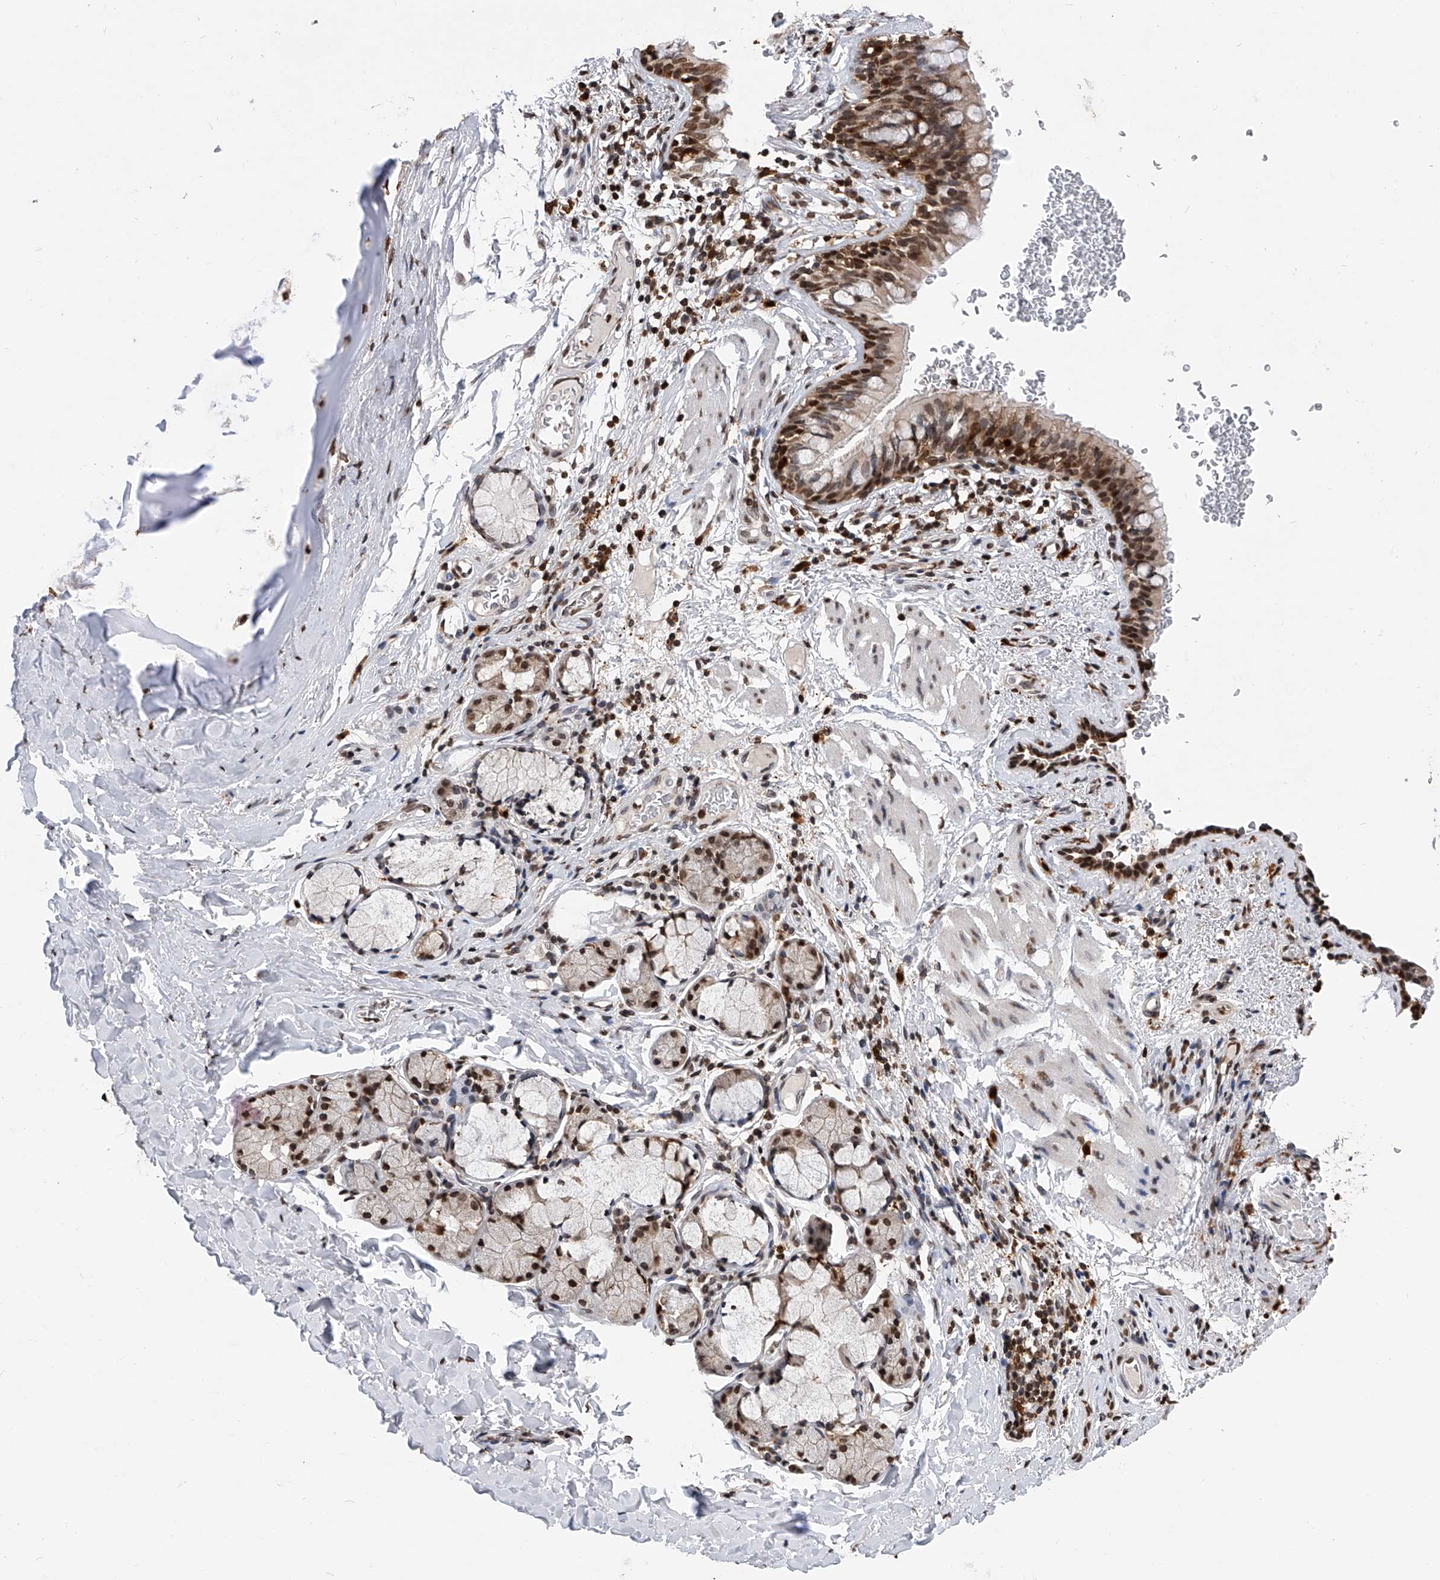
{"staining": {"intensity": "moderate", "quantity": ">75%", "location": "nuclear"}, "tissue": "bronchus", "cell_type": "Respiratory epithelial cells", "image_type": "normal", "snomed": [{"axis": "morphology", "description": "Normal tissue, NOS"}, {"axis": "topography", "description": "Cartilage tissue"}, {"axis": "topography", "description": "Bronchus"}], "caption": "Protein expression analysis of unremarkable human bronchus reveals moderate nuclear staining in about >75% of respiratory epithelial cells. Using DAB (3,3'-diaminobenzidine) (brown) and hematoxylin (blue) stains, captured at high magnification using brightfield microscopy.", "gene": "CFAP410", "patient": {"sex": "female", "age": 36}}